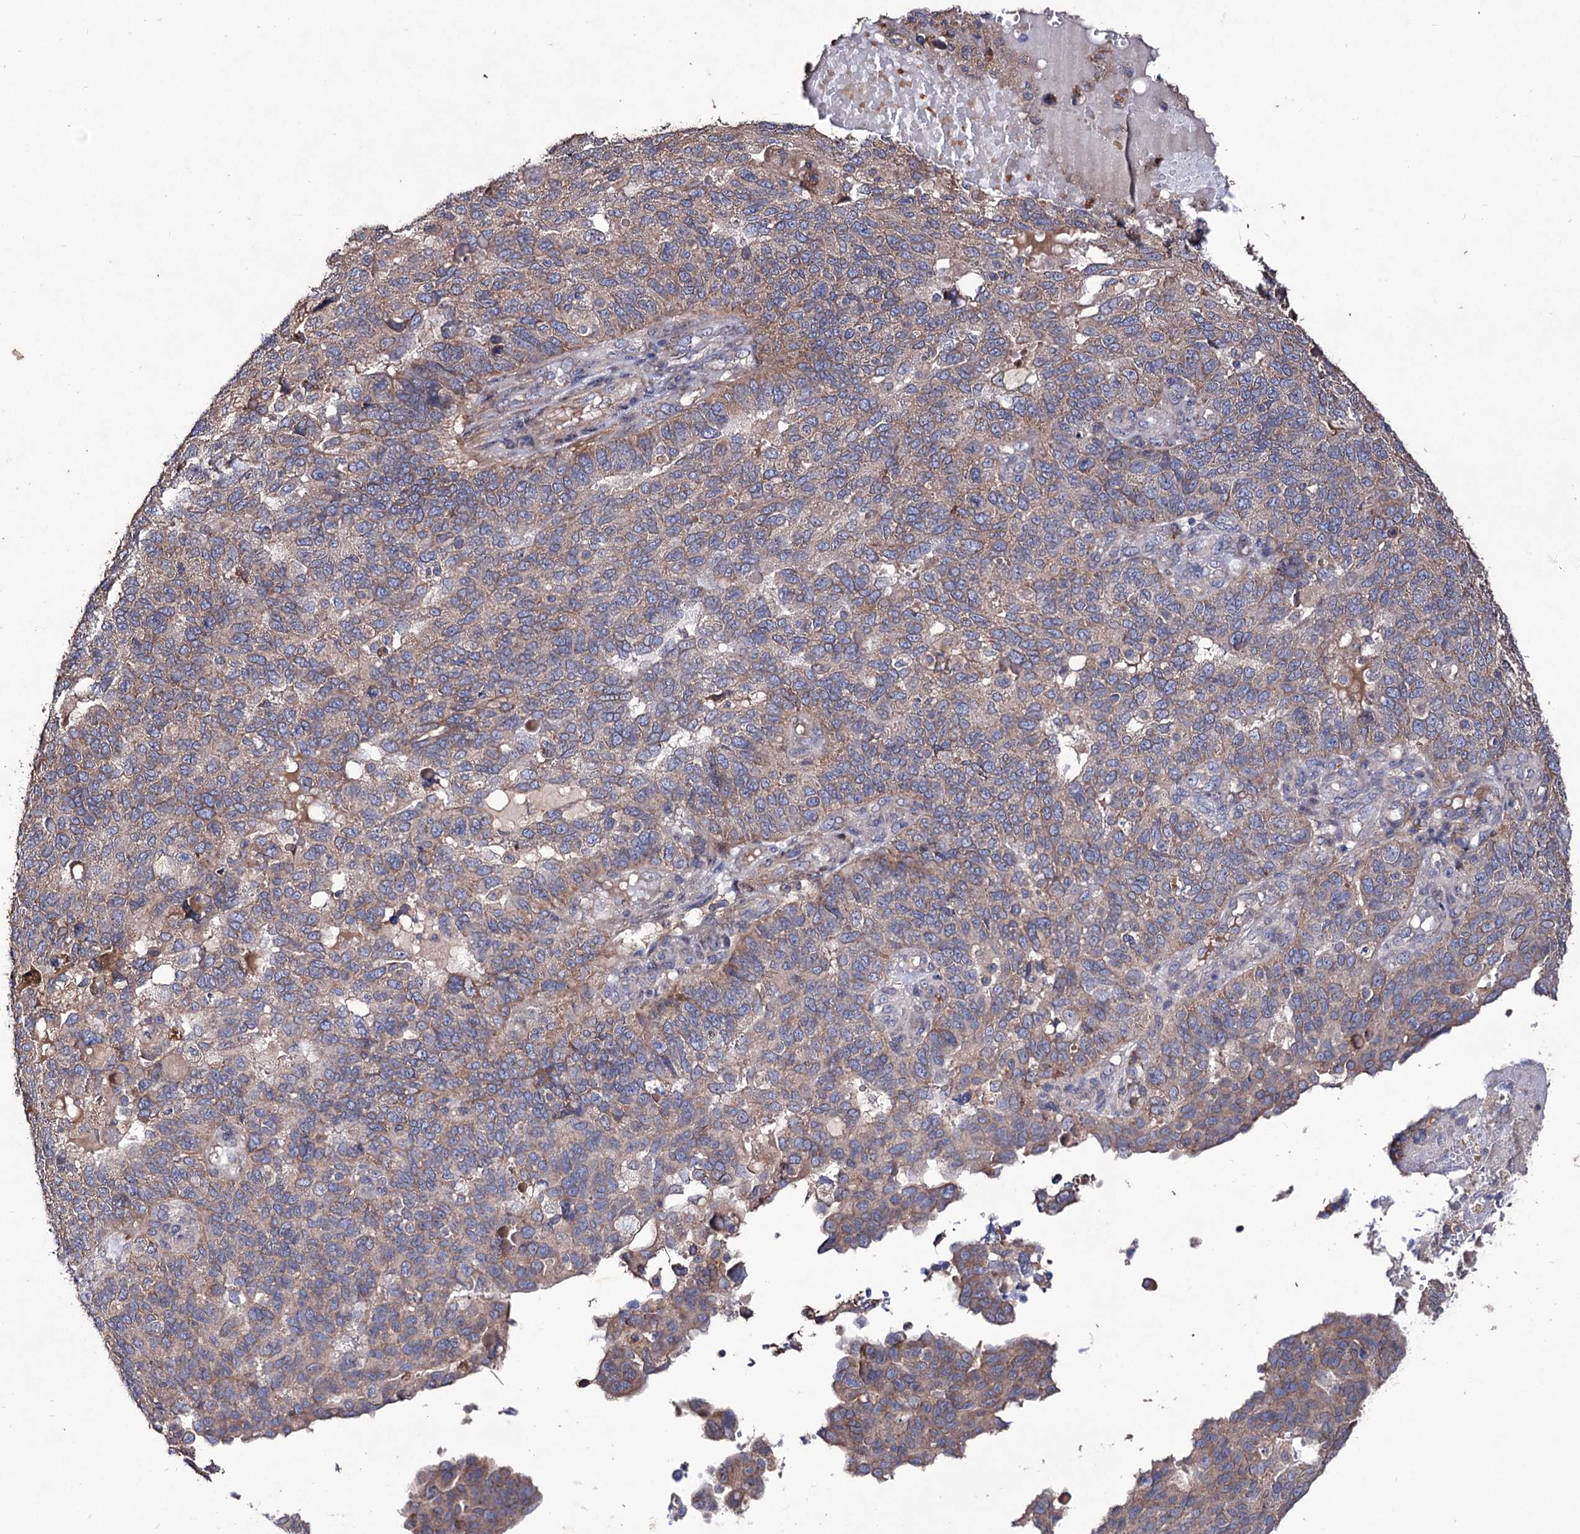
{"staining": {"intensity": "weak", "quantity": "<25%", "location": "cytoplasmic/membranous"}, "tissue": "endometrial cancer", "cell_type": "Tumor cells", "image_type": "cancer", "snomed": [{"axis": "morphology", "description": "Adenocarcinoma, NOS"}, {"axis": "topography", "description": "Endometrium"}], "caption": "Immunohistochemistry (IHC) image of neoplastic tissue: human endometrial cancer stained with DAB exhibits no significant protein expression in tumor cells.", "gene": "MYO1H", "patient": {"sex": "female", "age": 66}}